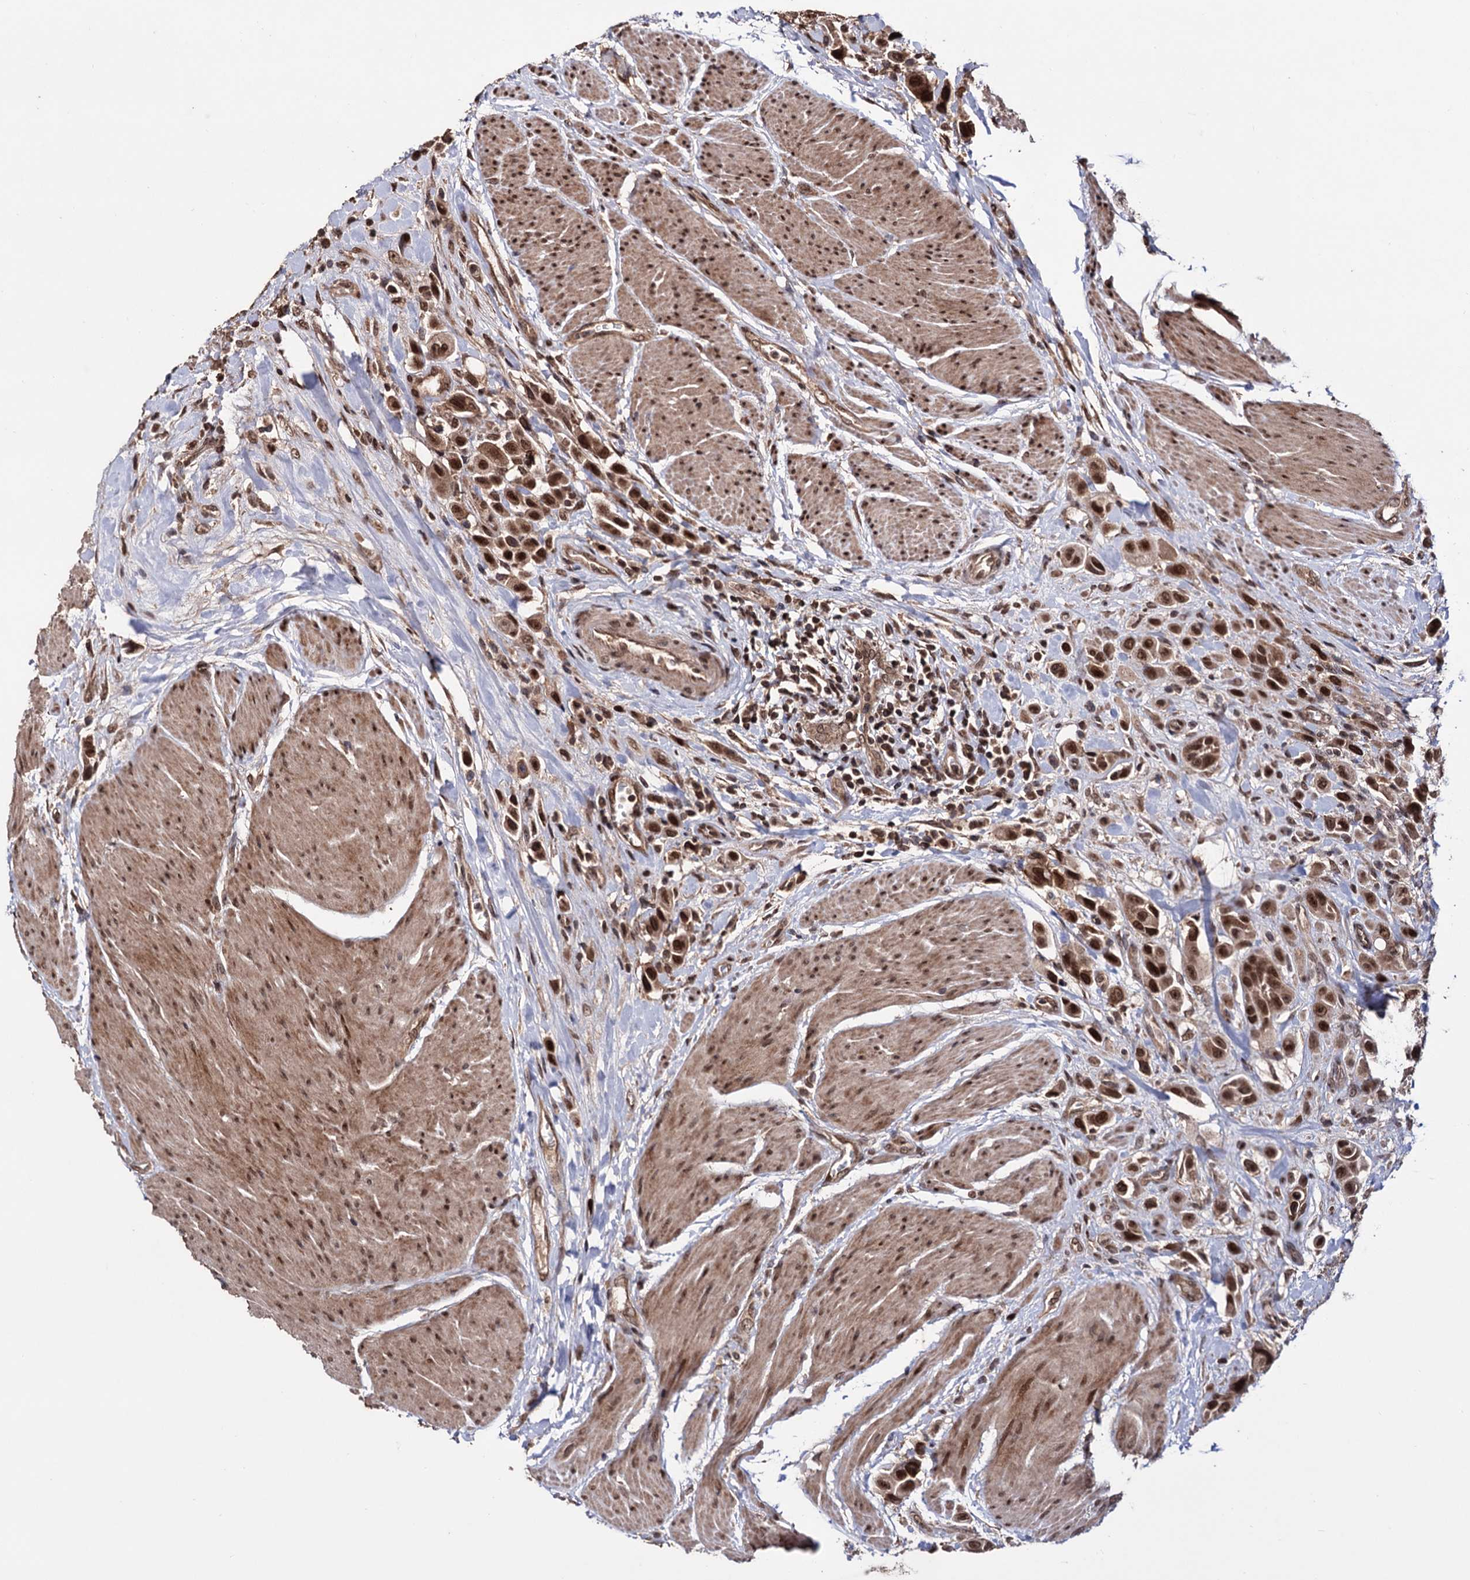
{"staining": {"intensity": "strong", "quantity": ">75%", "location": "cytoplasmic/membranous,nuclear"}, "tissue": "urothelial cancer", "cell_type": "Tumor cells", "image_type": "cancer", "snomed": [{"axis": "morphology", "description": "Urothelial carcinoma, High grade"}, {"axis": "topography", "description": "Urinary bladder"}], "caption": "Protein positivity by IHC shows strong cytoplasmic/membranous and nuclear positivity in about >75% of tumor cells in urothelial carcinoma (high-grade).", "gene": "KLF5", "patient": {"sex": "male", "age": 50}}